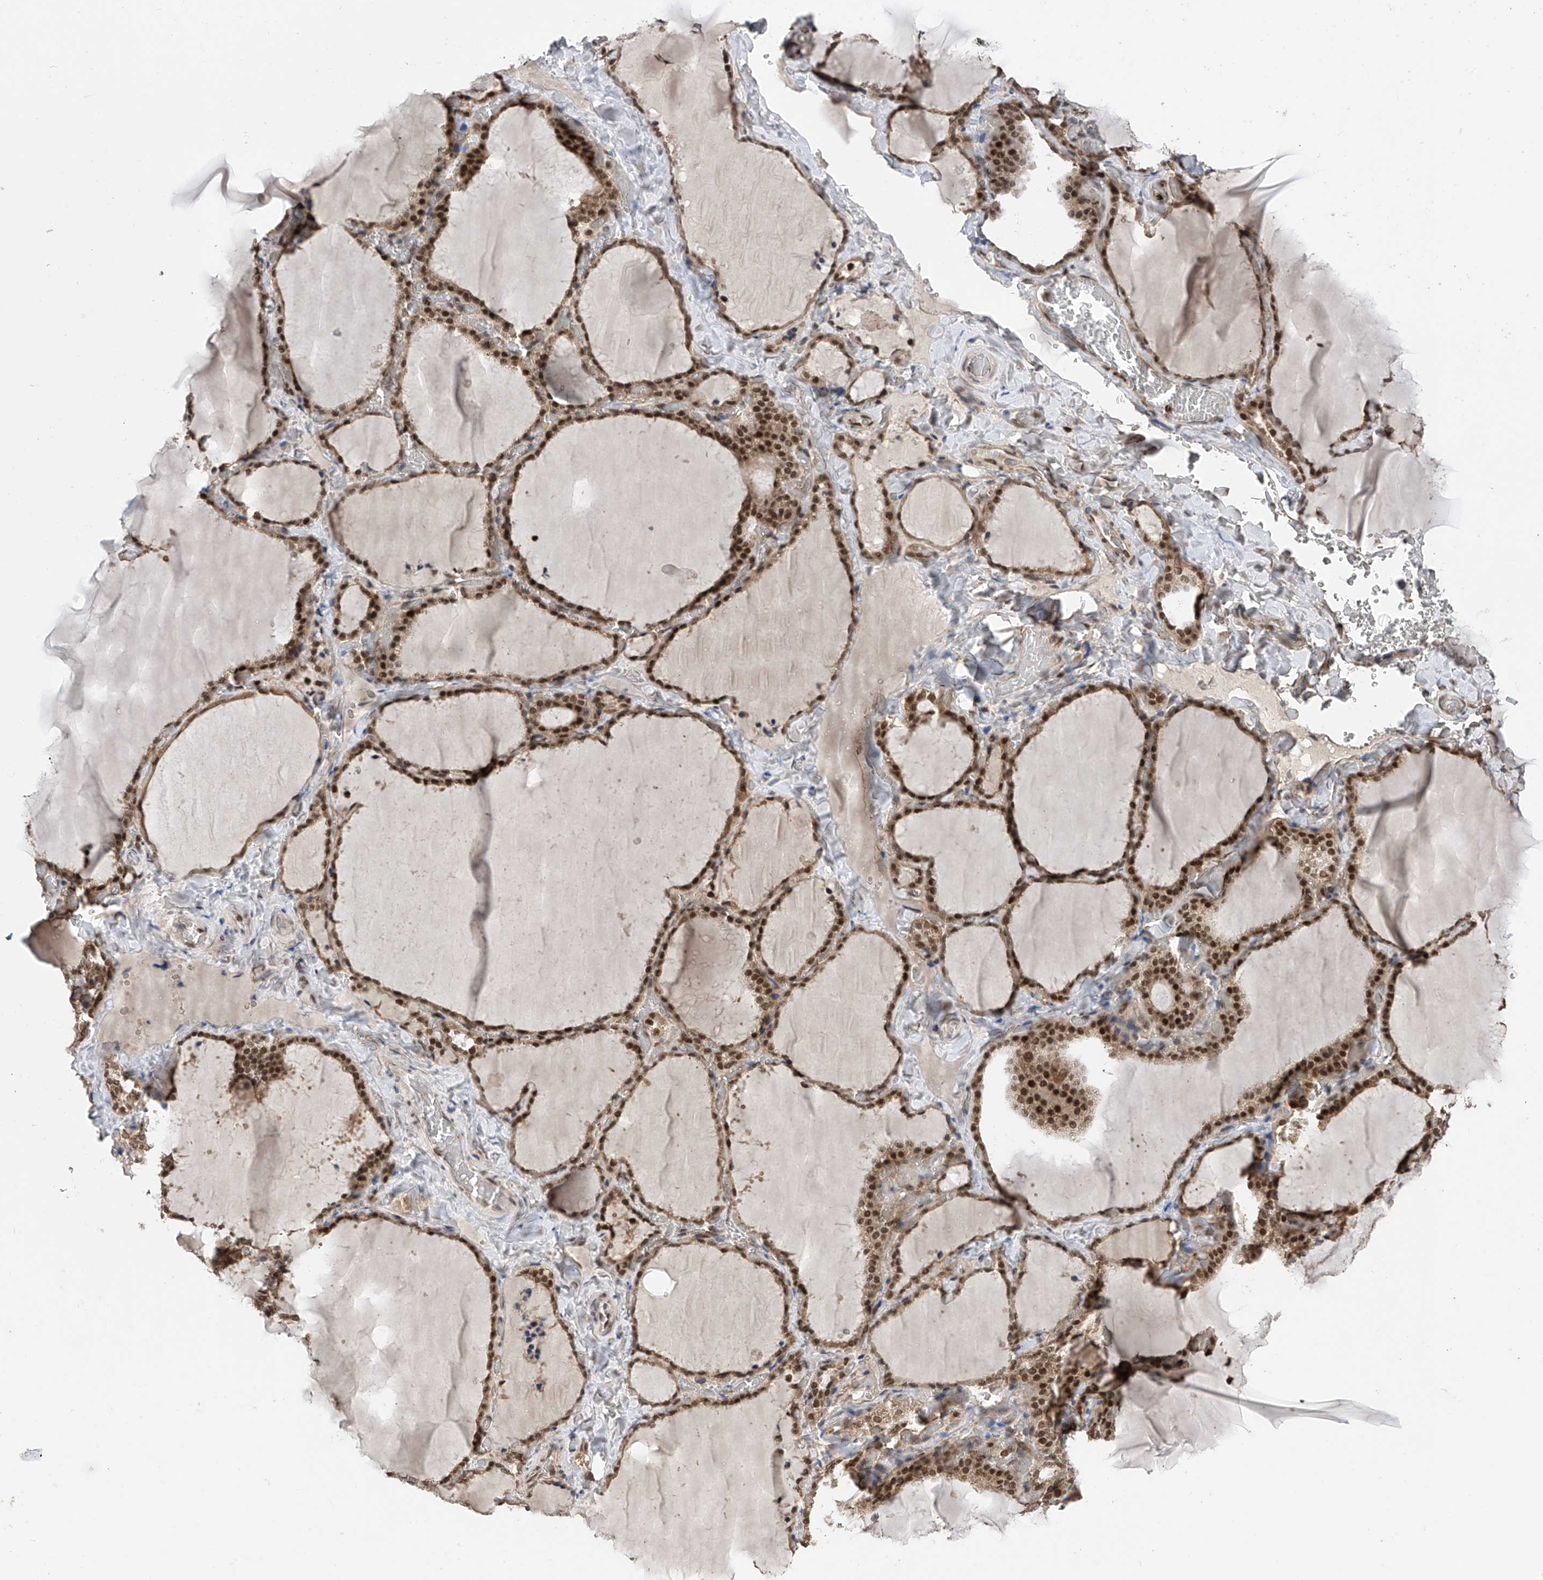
{"staining": {"intensity": "strong", "quantity": ">75%", "location": "cytoplasmic/membranous,nuclear"}, "tissue": "thyroid gland", "cell_type": "Glandular cells", "image_type": "normal", "snomed": [{"axis": "morphology", "description": "Normal tissue, NOS"}, {"axis": "topography", "description": "Thyroid gland"}], "caption": "A brown stain highlights strong cytoplasmic/membranous,nuclear expression of a protein in glandular cells of benign thyroid gland. Using DAB (3,3'-diaminobenzidine) (brown) and hematoxylin (blue) stains, captured at high magnification using brightfield microscopy.", "gene": "DNAJC9", "patient": {"sex": "female", "age": 22}}